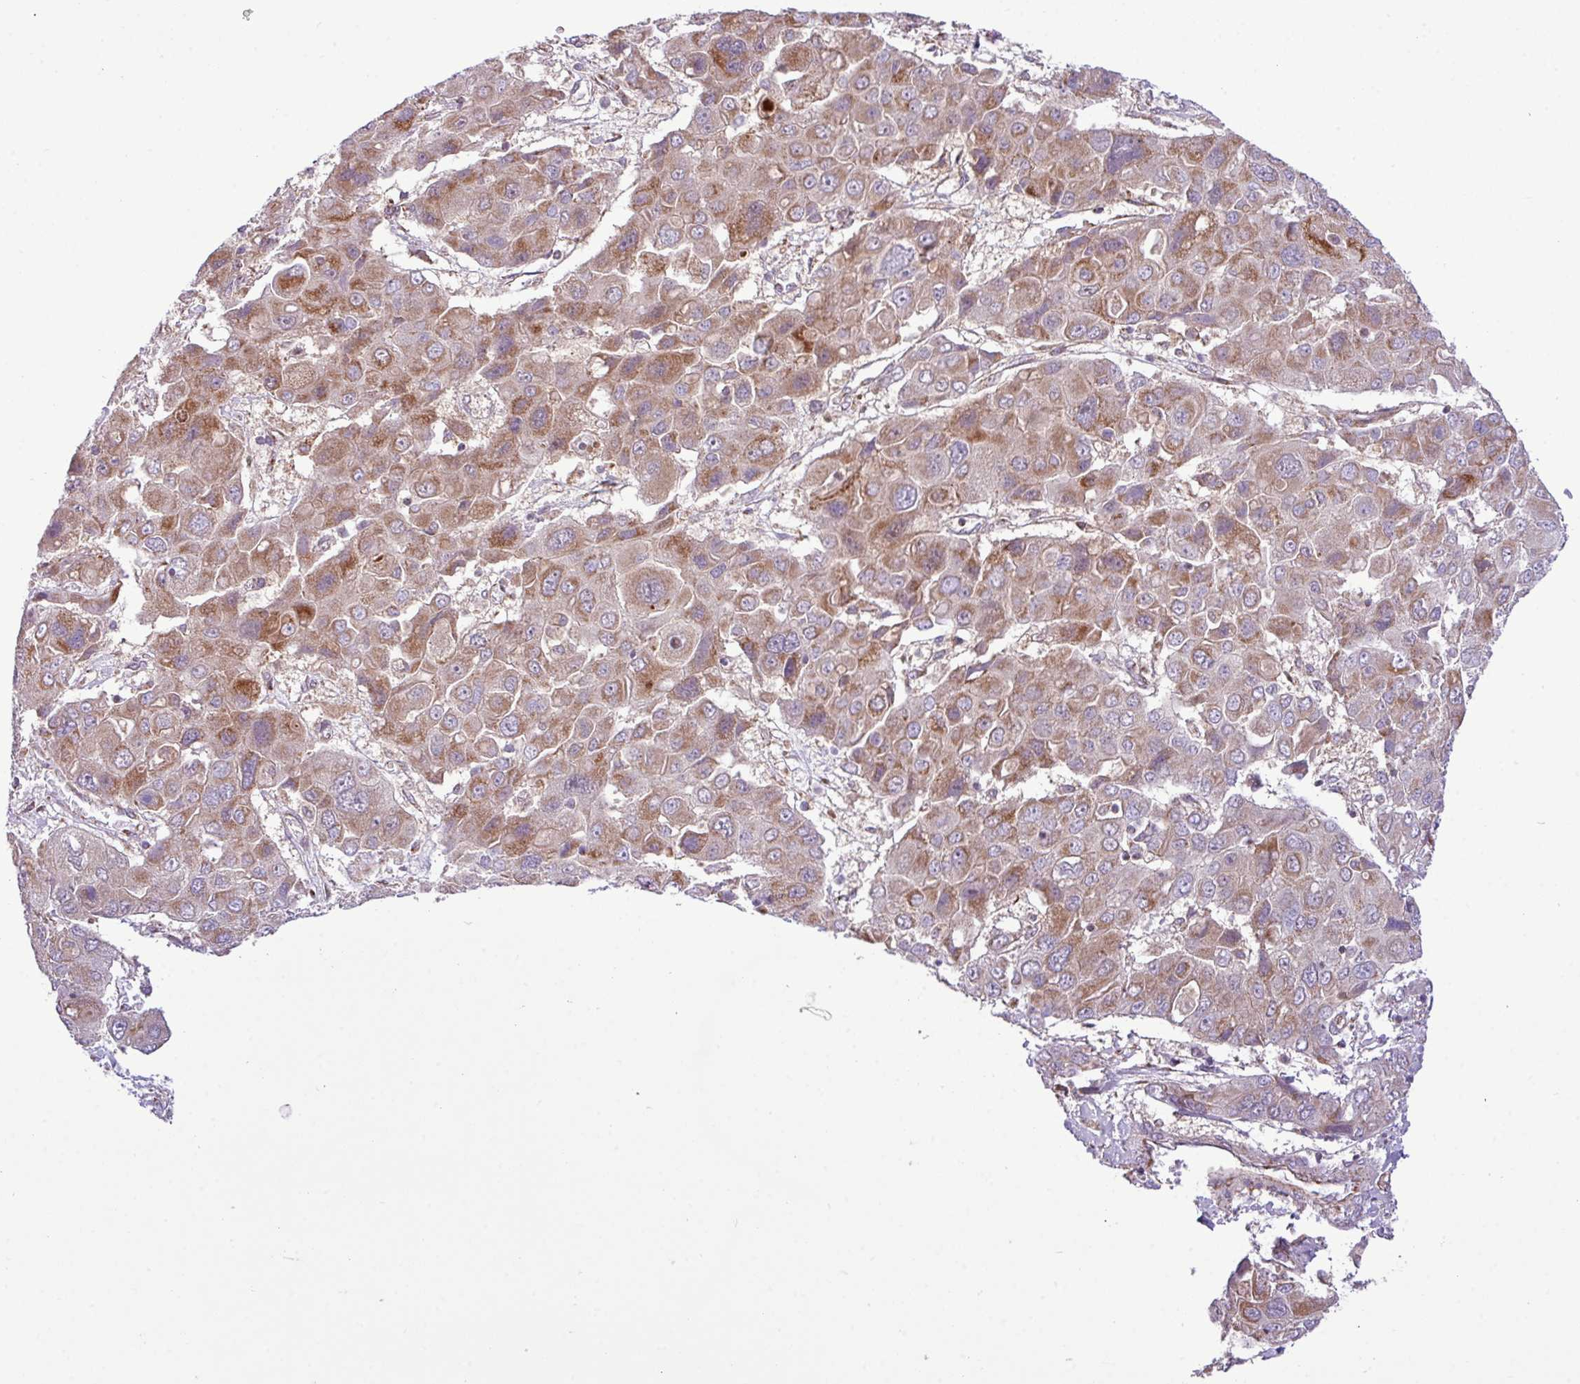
{"staining": {"intensity": "moderate", "quantity": "25%-75%", "location": "cytoplasmic/membranous"}, "tissue": "liver cancer", "cell_type": "Tumor cells", "image_type": "cancer", "snomed": [{"axis": "morphology", "description": "Cholangiocarcinoma"}, {"axis": "topography", "description": "Liver"}], "caption": "There is medium levels of moderate cytoplasmic/membranous positivity in tumor cells of liver cancer (cholangiocarcinoma), as demonstrated by immunohistochemical staining (brown color).", "gene": "B3GNT9", "patient": {"sex": "male", "age": 67}}